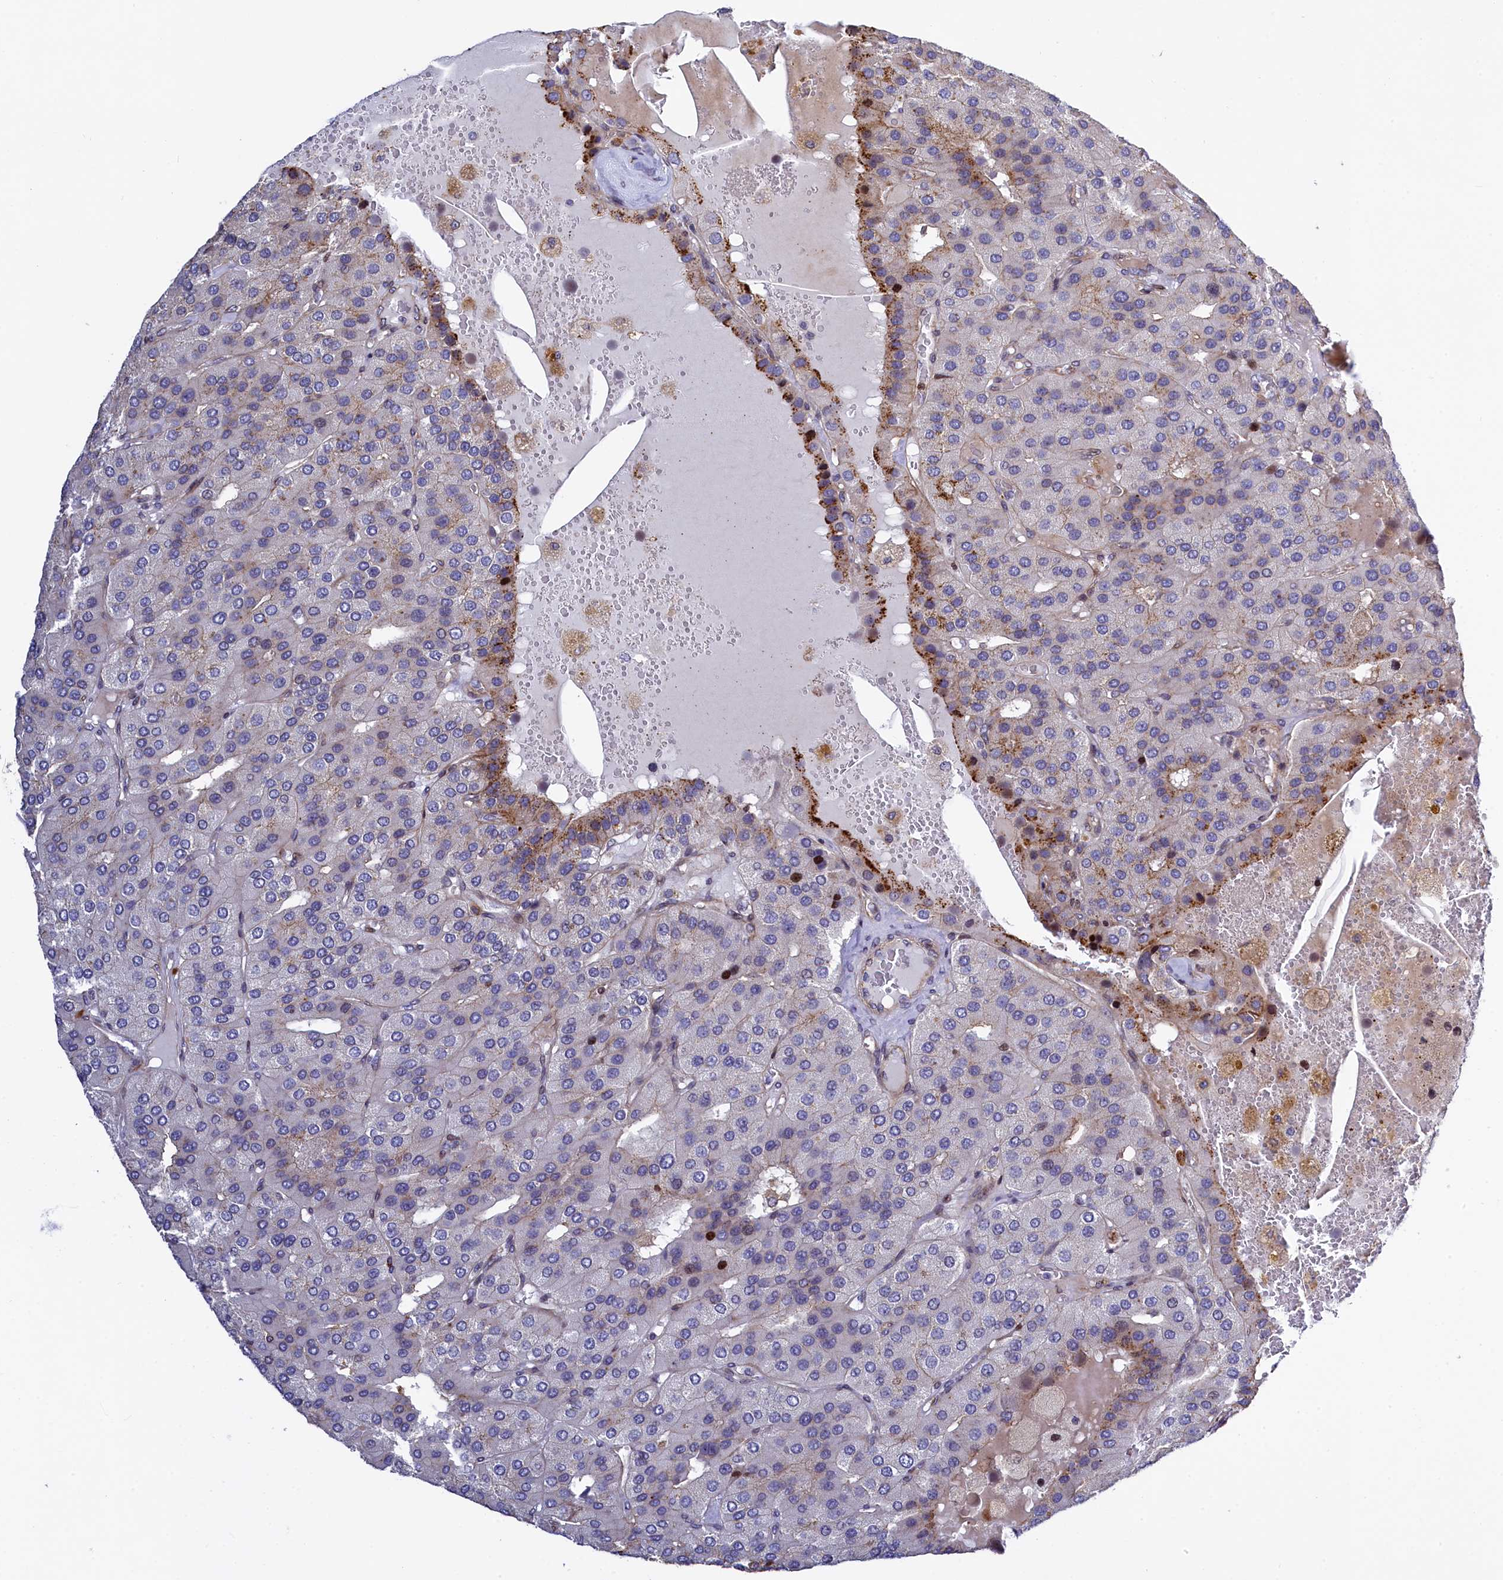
{"staining": {"intensity": "moderate", "quantity": "<25%", "location": "cytoplasmic/membranous"}, "tissue": "parathyroid gland", "cell_type": "Glandular cells", "image_type": "normal", "snomed": [{"axis": "morphology", "description": "Normal tissue, NOS"}, {"axis": "morphology", "description": "Adenoma, NOS"}, {"axis": "topography", "description": "Parathyroid gland"}], "caption": "Immunohistochemistry (IHC) staining of normal parathyroid gland, which exhibits low levels of moderate cytoplasmic/membranous expression in approximately <25% of glandular cells indicating moderate cytoplasmic/membranous protein expression. The staining was performed using DAB (3,3'-diaminobenzidine) (brown) for protein detection and nuclei were counterstained in hematoxylin (blue).", "gene": "TGDS", "patient": {"sex": "female", "age": 86}}